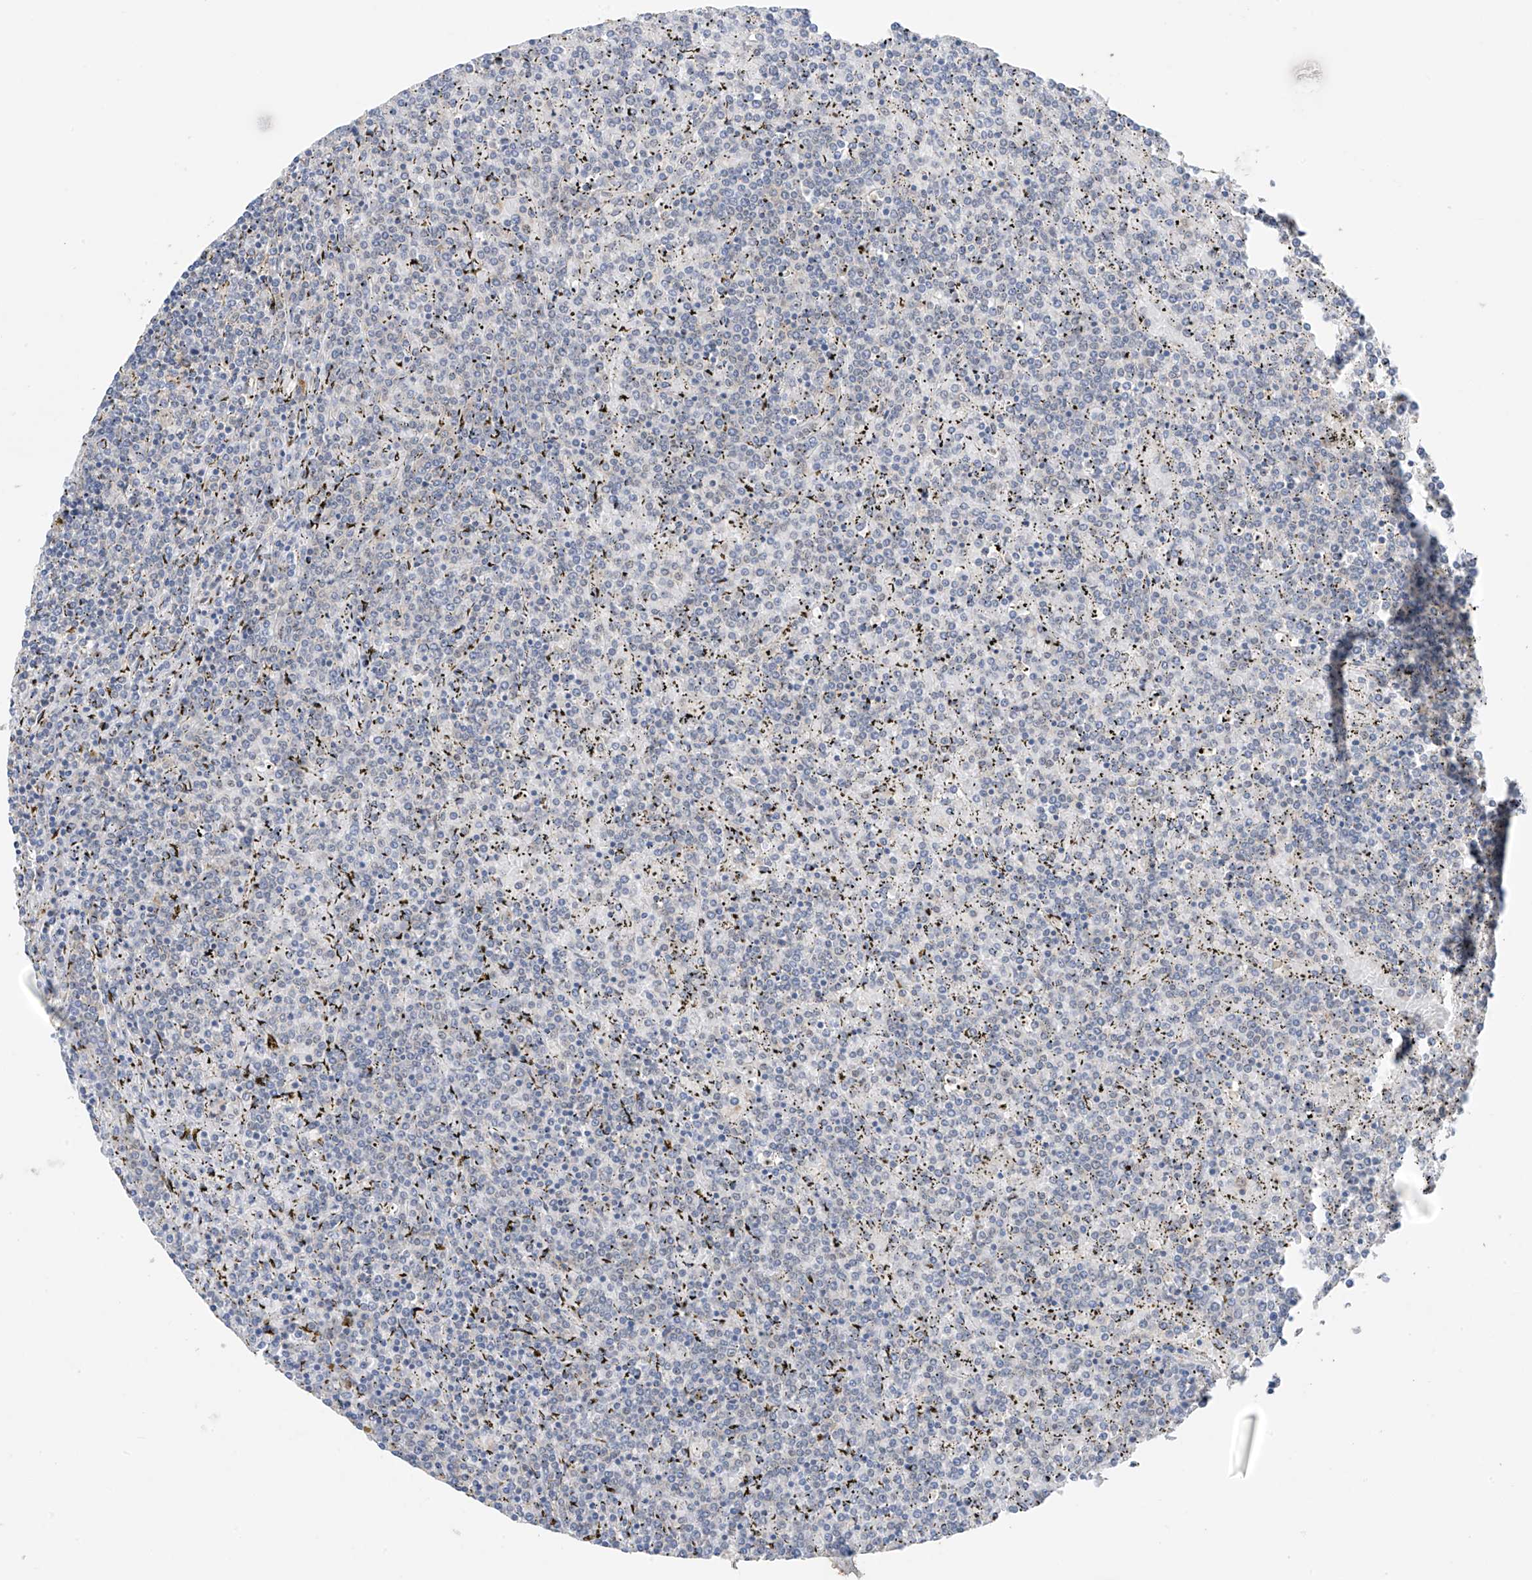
{"staining": {"intensity": "negative", "quantity": "none", "location": "none"}, "tissue": "lymphoma", "cell_type": "Tumor cells", "image_type": "cancer", "snomed": [{"axis": "morphology", "description": "Malignant lymphoma, non-Hodgkin's type, Low grade"}, {"axis": "topography", "description": "Spleen"}], "caption": "DAB immunohistochemical staining of human lymphoma shows no significant expression in tumor cells. The staining was performed using DAB to visualize the protein expression in brown, while the nuclei were stained in blue with hematoxylin (Magnification: 20x).", "gene": "RPL4", "patient": {"sex": "female", "age": 19}}